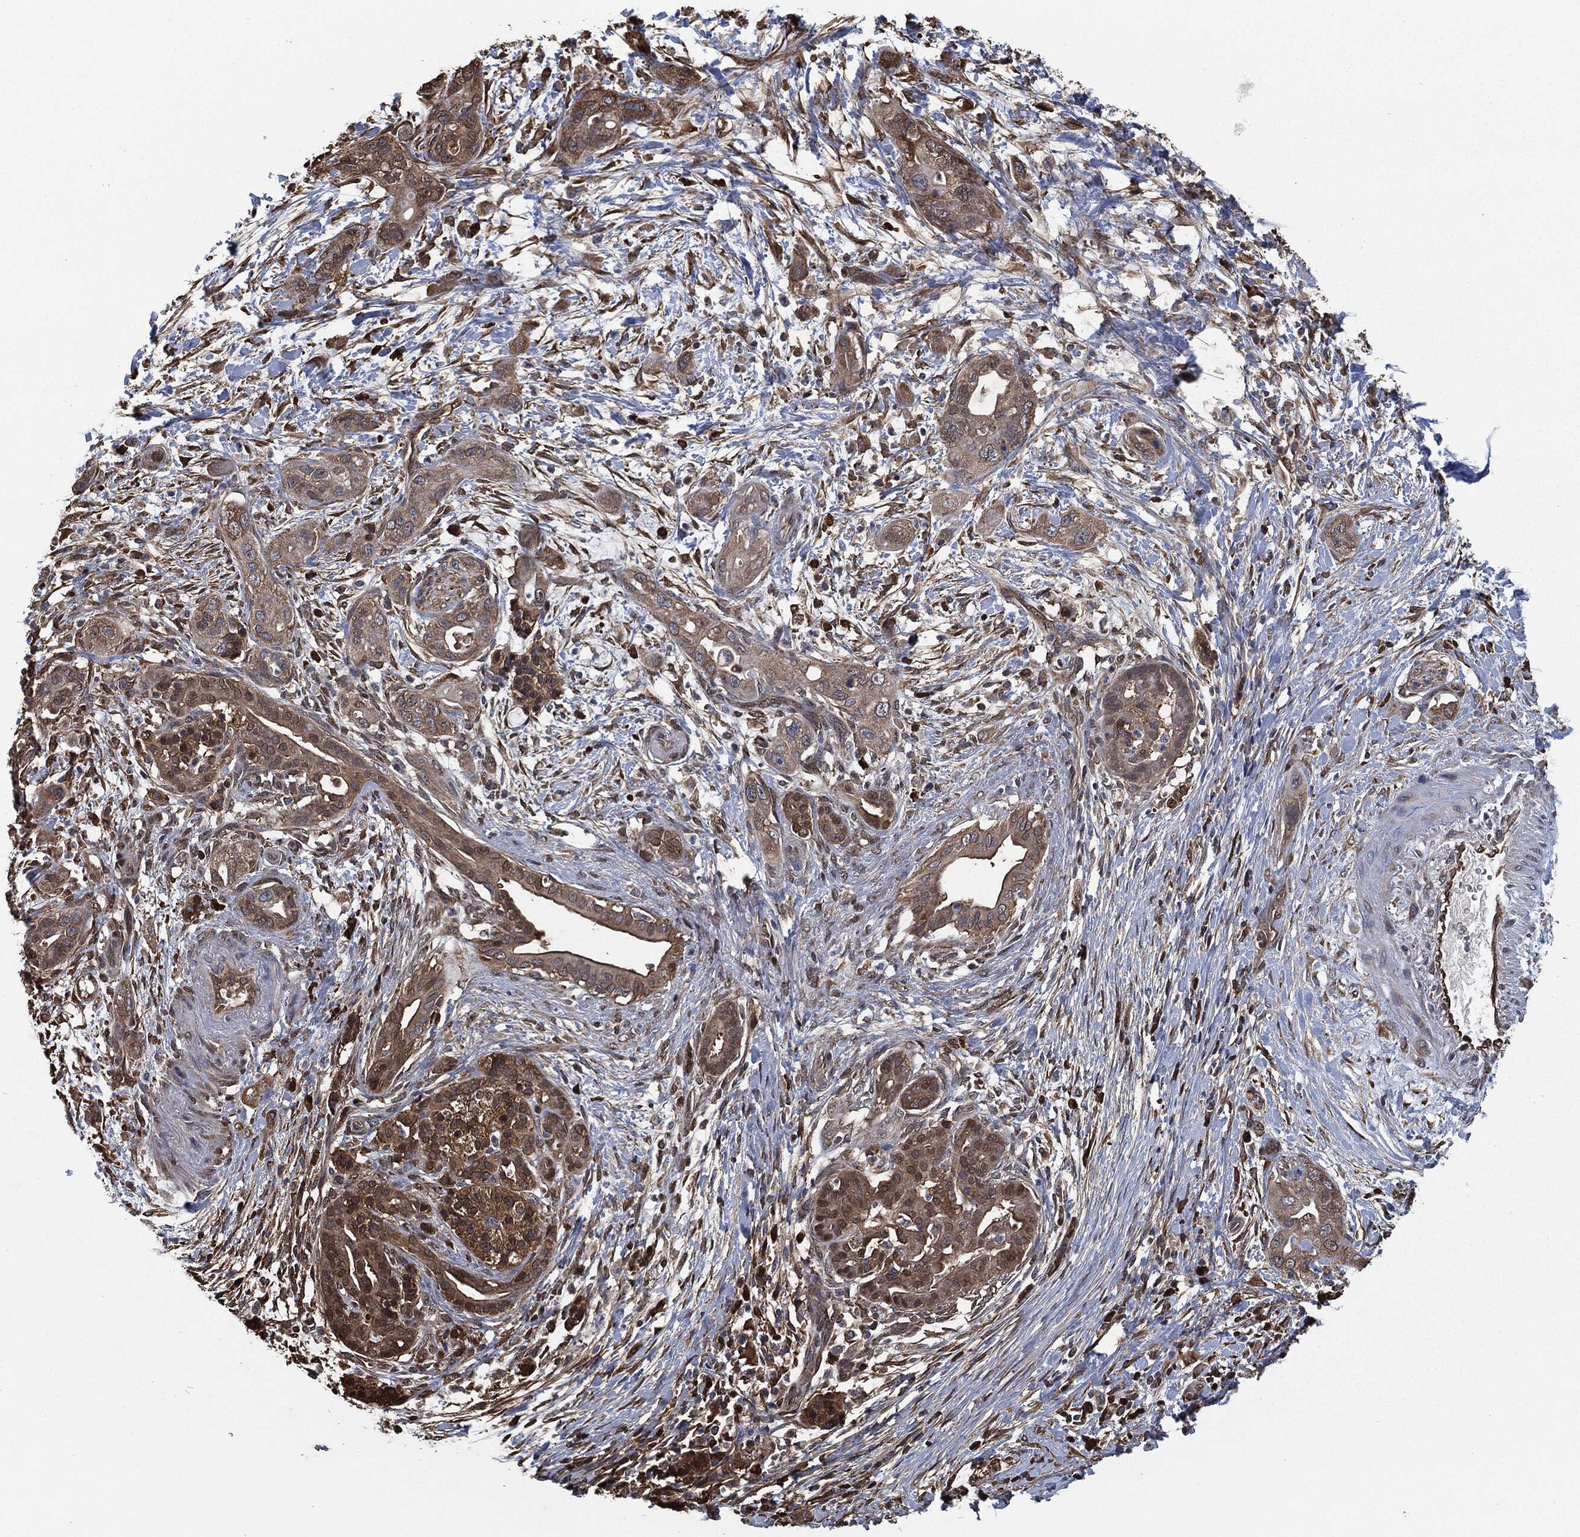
{"staining": {"intensity": "moderate", "quantity": "25%-75%", "location": "cytoplasmic/membranous"}, "tissue": "pancreatic cancer", "cell_type": "Tumor cells", "image_type": "cancer", "snomed": [{"axis": "morphology", "description": "Adenocarcinoma, NOS"}, {"axis": "topography", "description": "Pancreas"}], "caption": "About 25%-75% of tumor cells in pancreatic adenocarcinoma exhibit moderate cytoplasmic/membranous protein expression as visualized by brown immunohistochemical staining.", "gene": "PRDX4", "patient": {"sex": "male", "age": 44}}